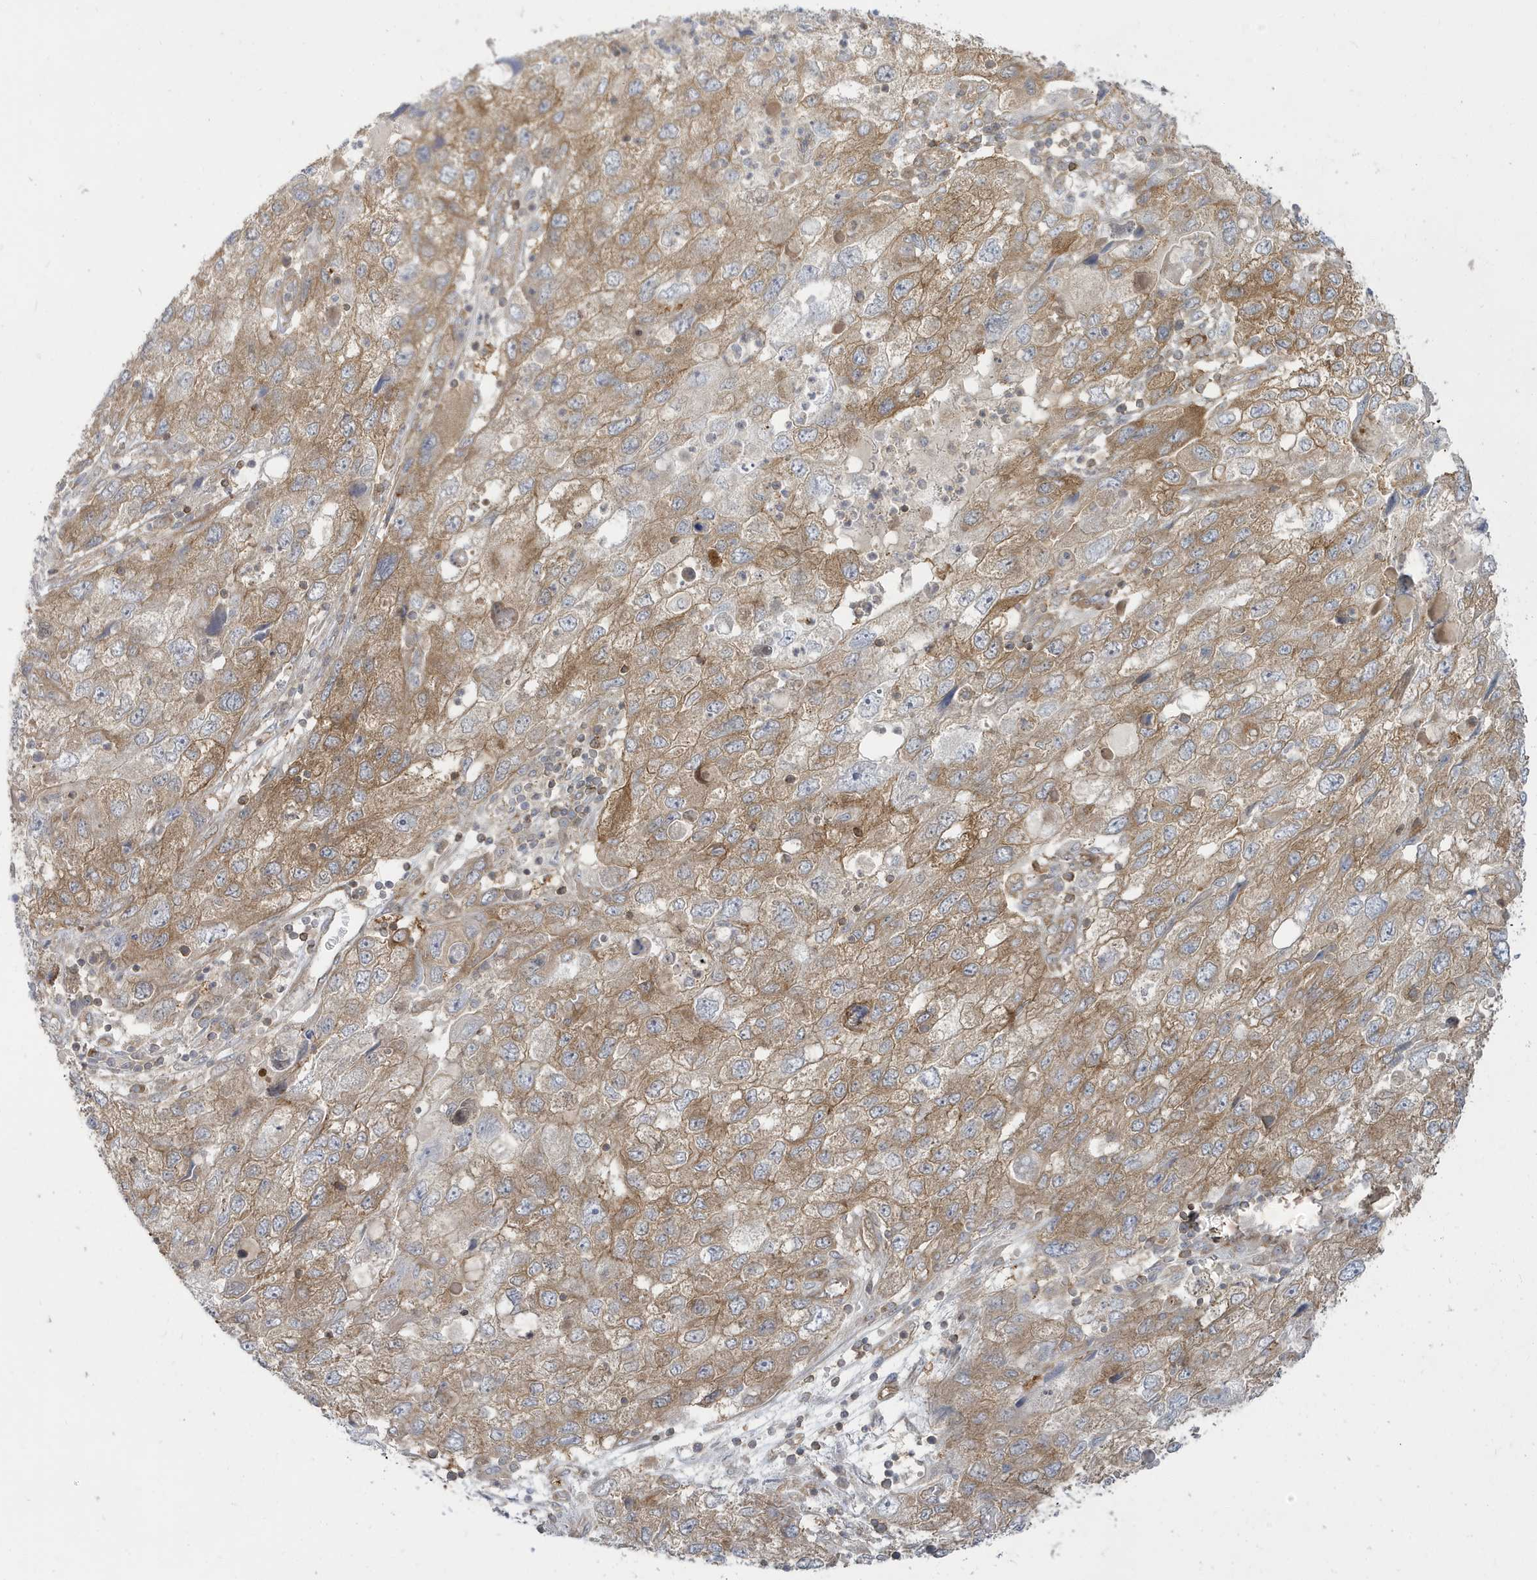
{"staining": {"intensity": "moderate", "quantity": "25%-75%", "location": "cytoplasmic/membranous"}, "tissue": "endometrial cancer", "cell_type": "Tumor cells", "image_type": "cancer", "snomed": [{"axis": "morphology", "description": "Adenocarcinoma, NOS"}, {"axis": "topography", "description": "Endometrium"}], "caption": "Adenocarcinoma (endometrial) stained for a protein (brown) exhibits moderate cytoplasmic/membranous positive expression in about 25%-75% of tumor cells.", "gene": "STAM", "patient": {"sex": "female", "age": 49}}